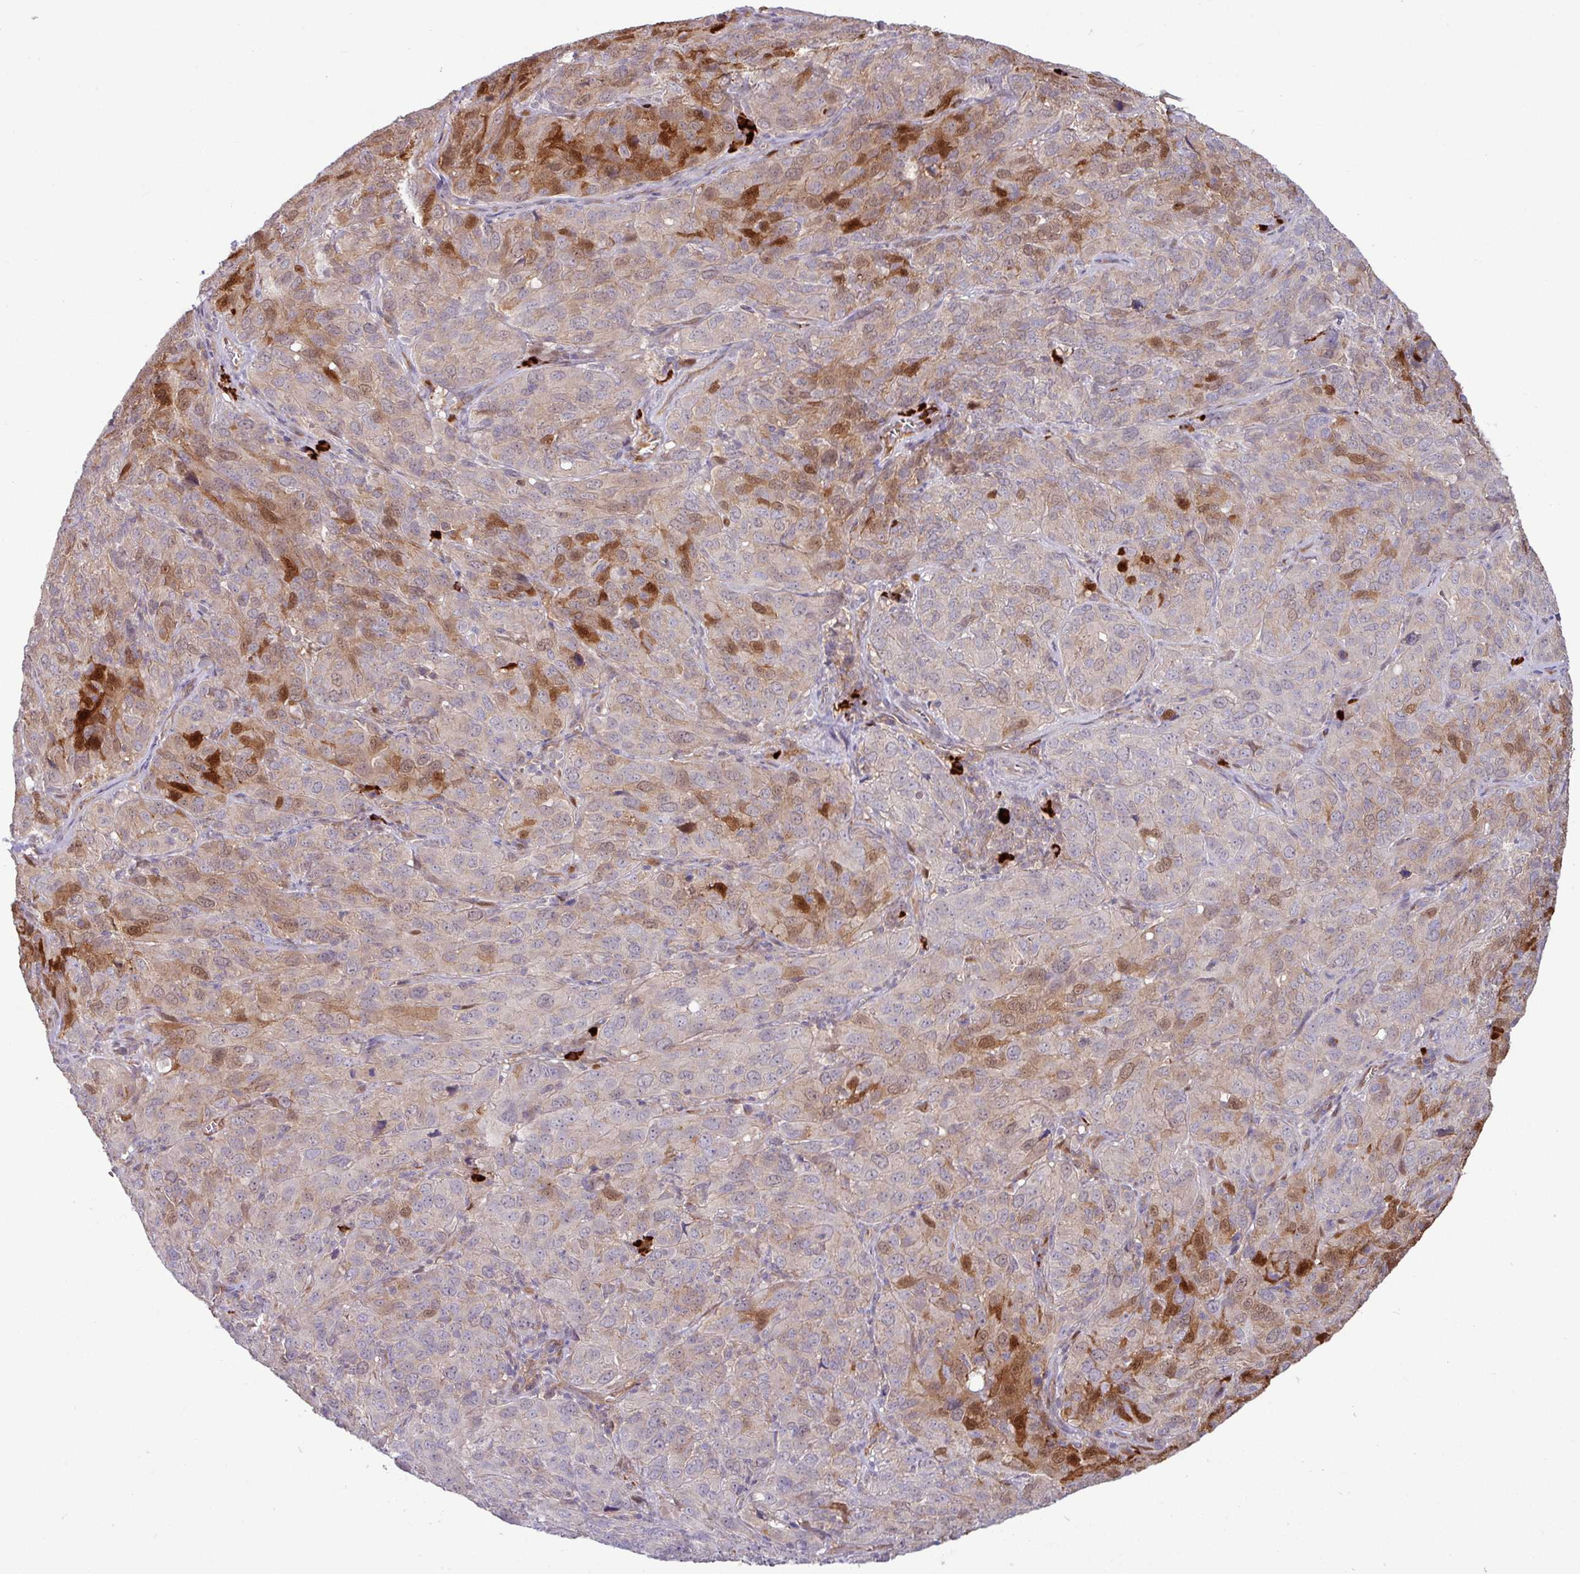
{"staining": {"intensity": "moderate", "quantity": "<25%", "location": "cytoplasmic/membranous,nuclear"}, "tissue": "cervical cancer", "cell_type": "Tumor cells", "image_type": "cancer", "snomed": [{"axis": "morphology", "description": "Normal tissue, NOS"}, {"axis": "morphology", "description": "Squamous cell carcinoma, NOS"}, {"axis": "topography", "description": "Cervix"}], "caption": "IHC of cervical cancer demonstrates low levels of moderate cytoplasmic/membranous and nuclear staining in about <25% of tumor cells.", "gene": "B4GALNT4", "patient": {"sex": "female", "age": 51}}